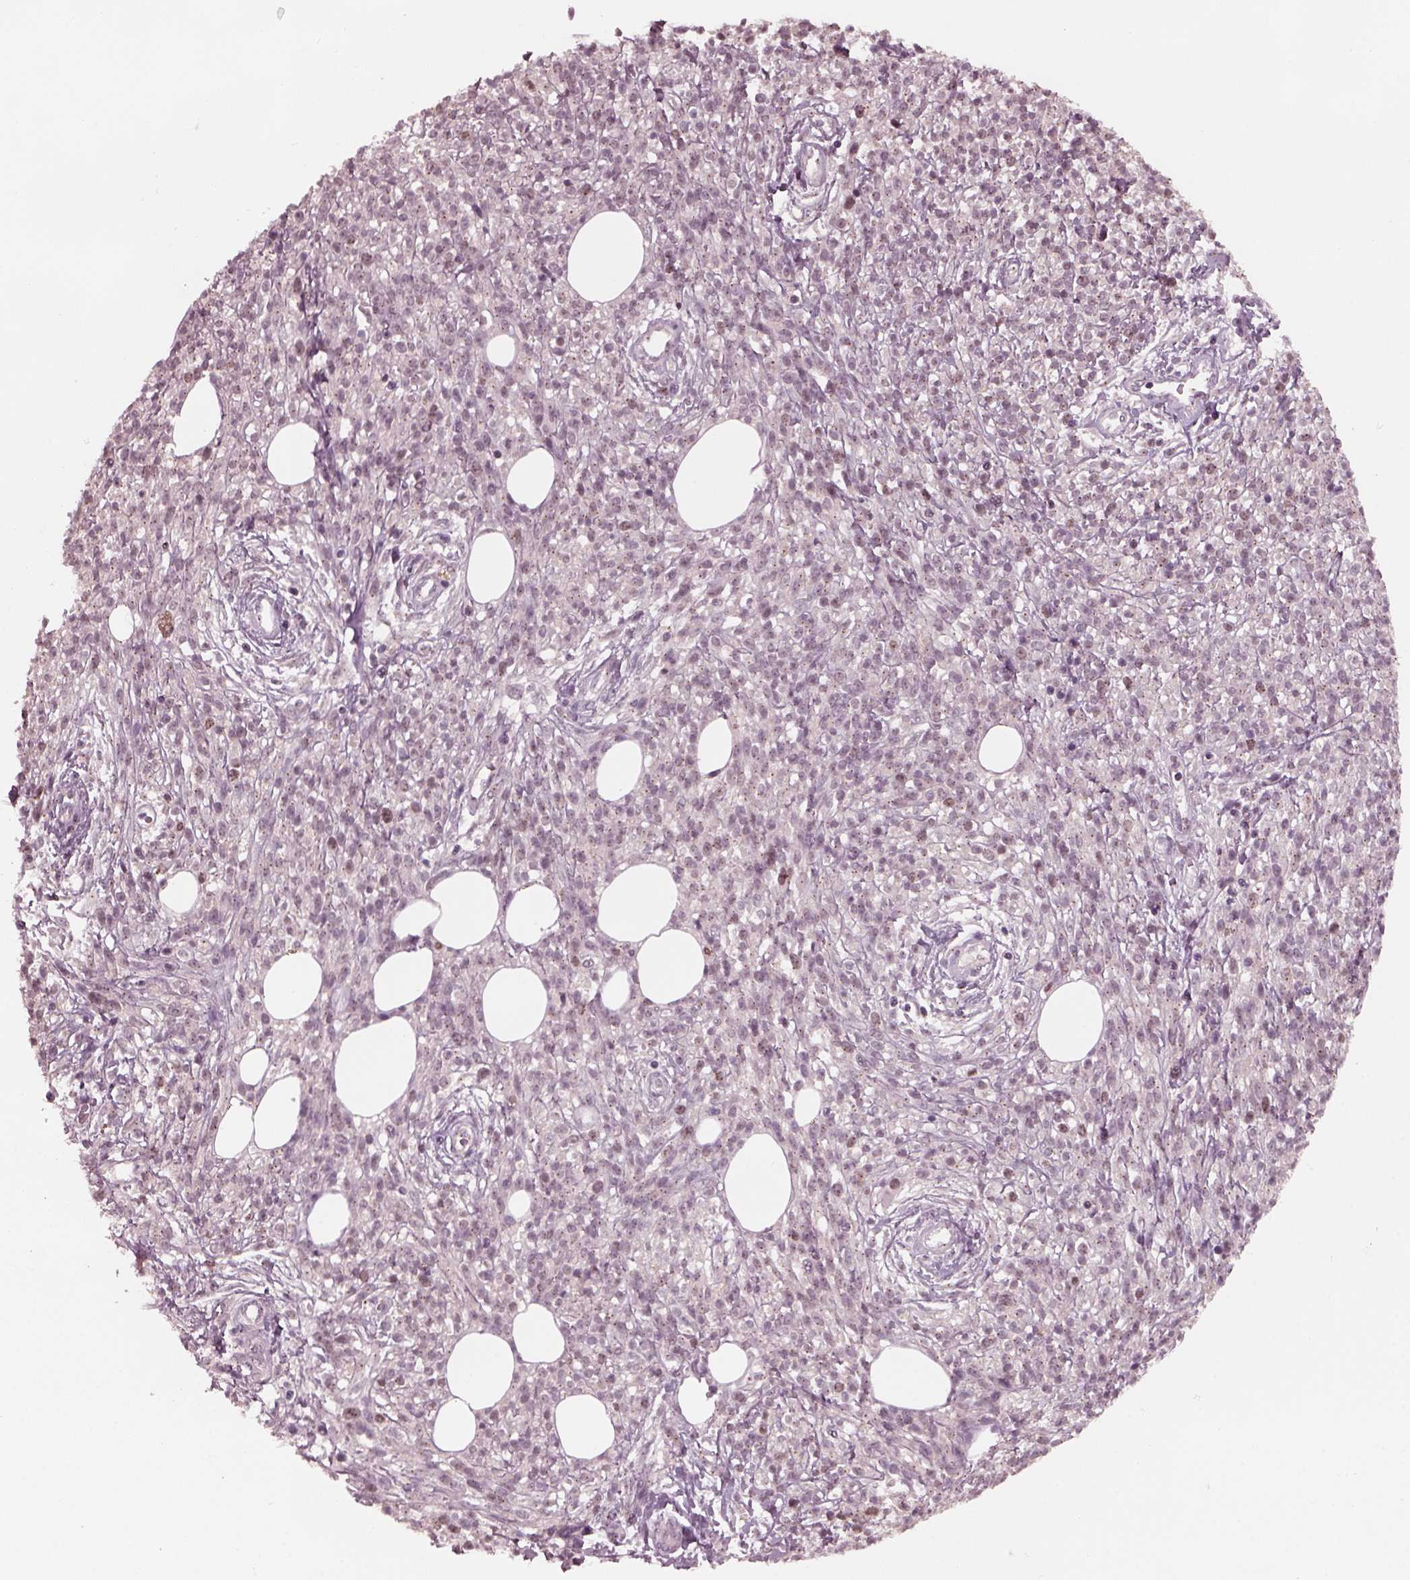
{"staining": {"intensity": "weak", "quantity": "<25%", "location": "cytoplasmic/membranous"}, "tissue": "melanoma", "cell_type": "Tumor cells", "image_type": "cancer", "snomed": [{"axis": "morphology", "description": "Malignant melanoma, NOS"}, {"axis": "topography", "description": "Skin"}, {"axis": "topography", "description": "Skin of trunk"}], "caption": "Tumor cells show no significant protein expression in malignant melanoma. (DAB IHC, high magnification).", "gene": "SAXO1", "patient": {"sex": "male", "age": 74}}